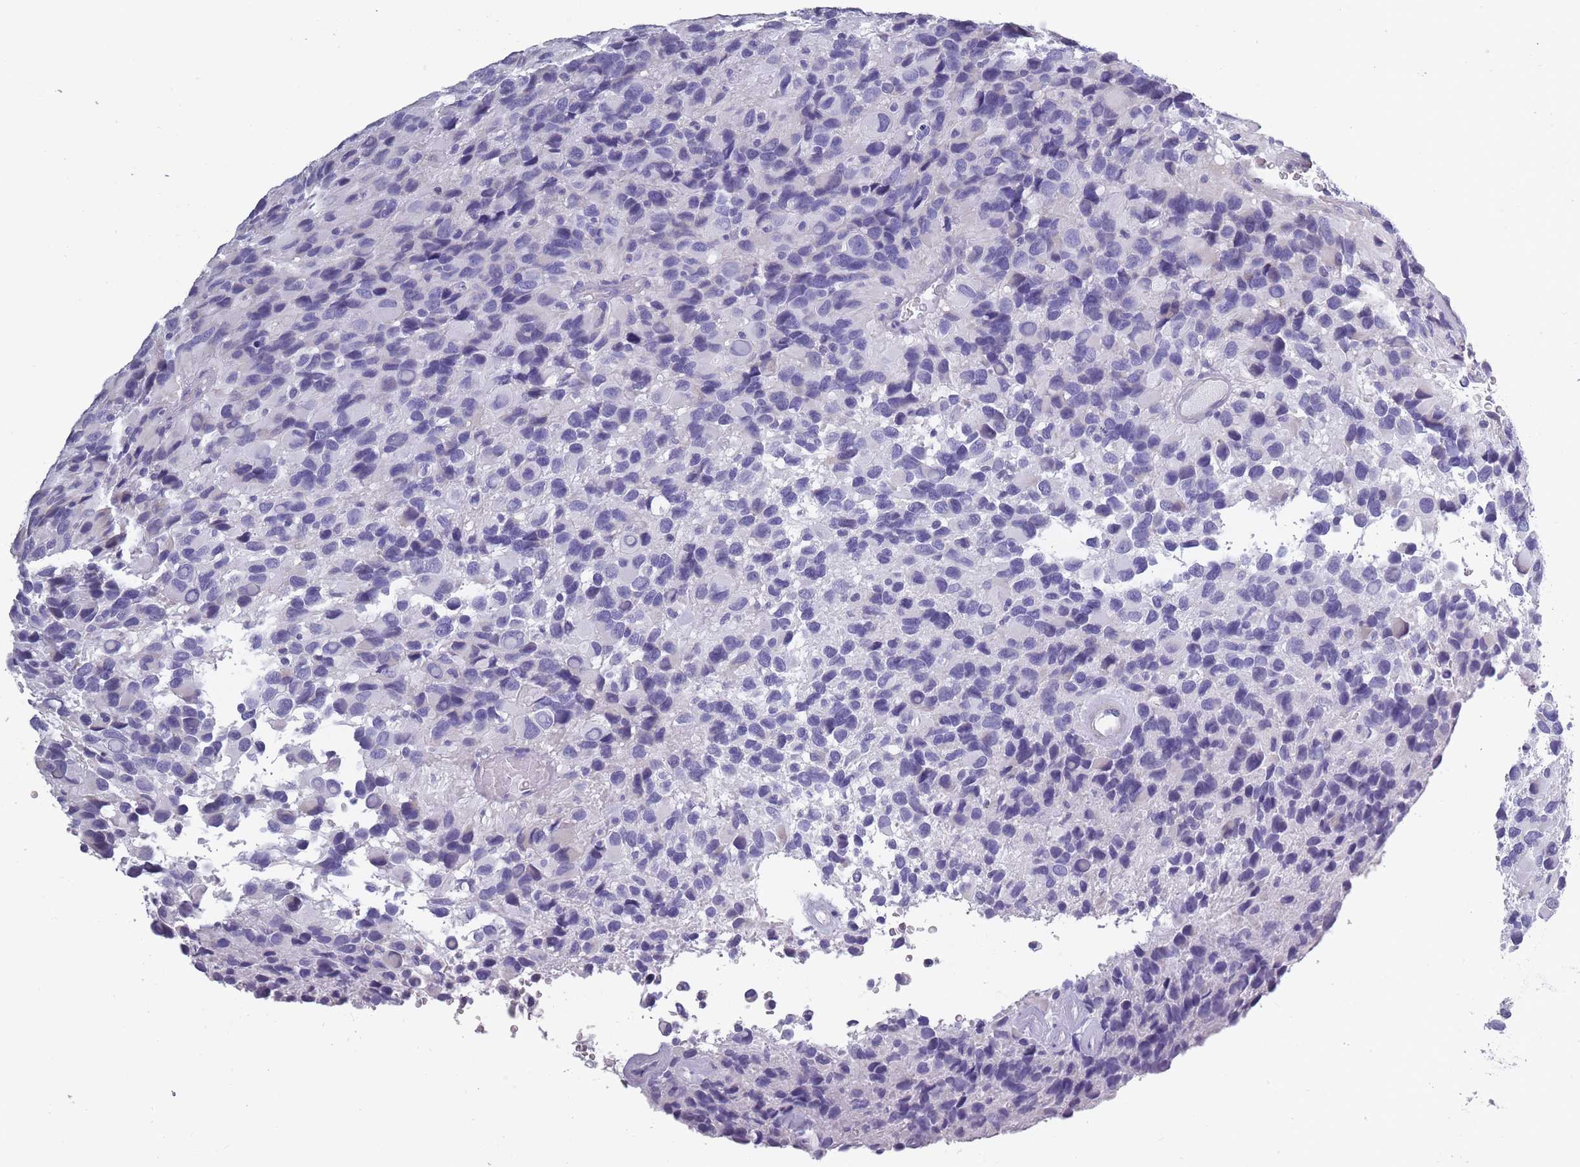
{"staining": {"intensity": "negative", "quantity": "none", "location": "none"}, "tissue": "glioma", "cell_type": "Tumor cells", "image_type": "cancer", "snomed": [{"axis": "morphology", "description": "Glioma, malignant, High grade"}, {"axis": "topography", "description": "Brain"}], "caption": "A histopathology image of human malignant glioma (high-grade) is negative for staining in tumor cells.", "gene": "OR4C5", "patient": {"sex": "male", "age": 77}}